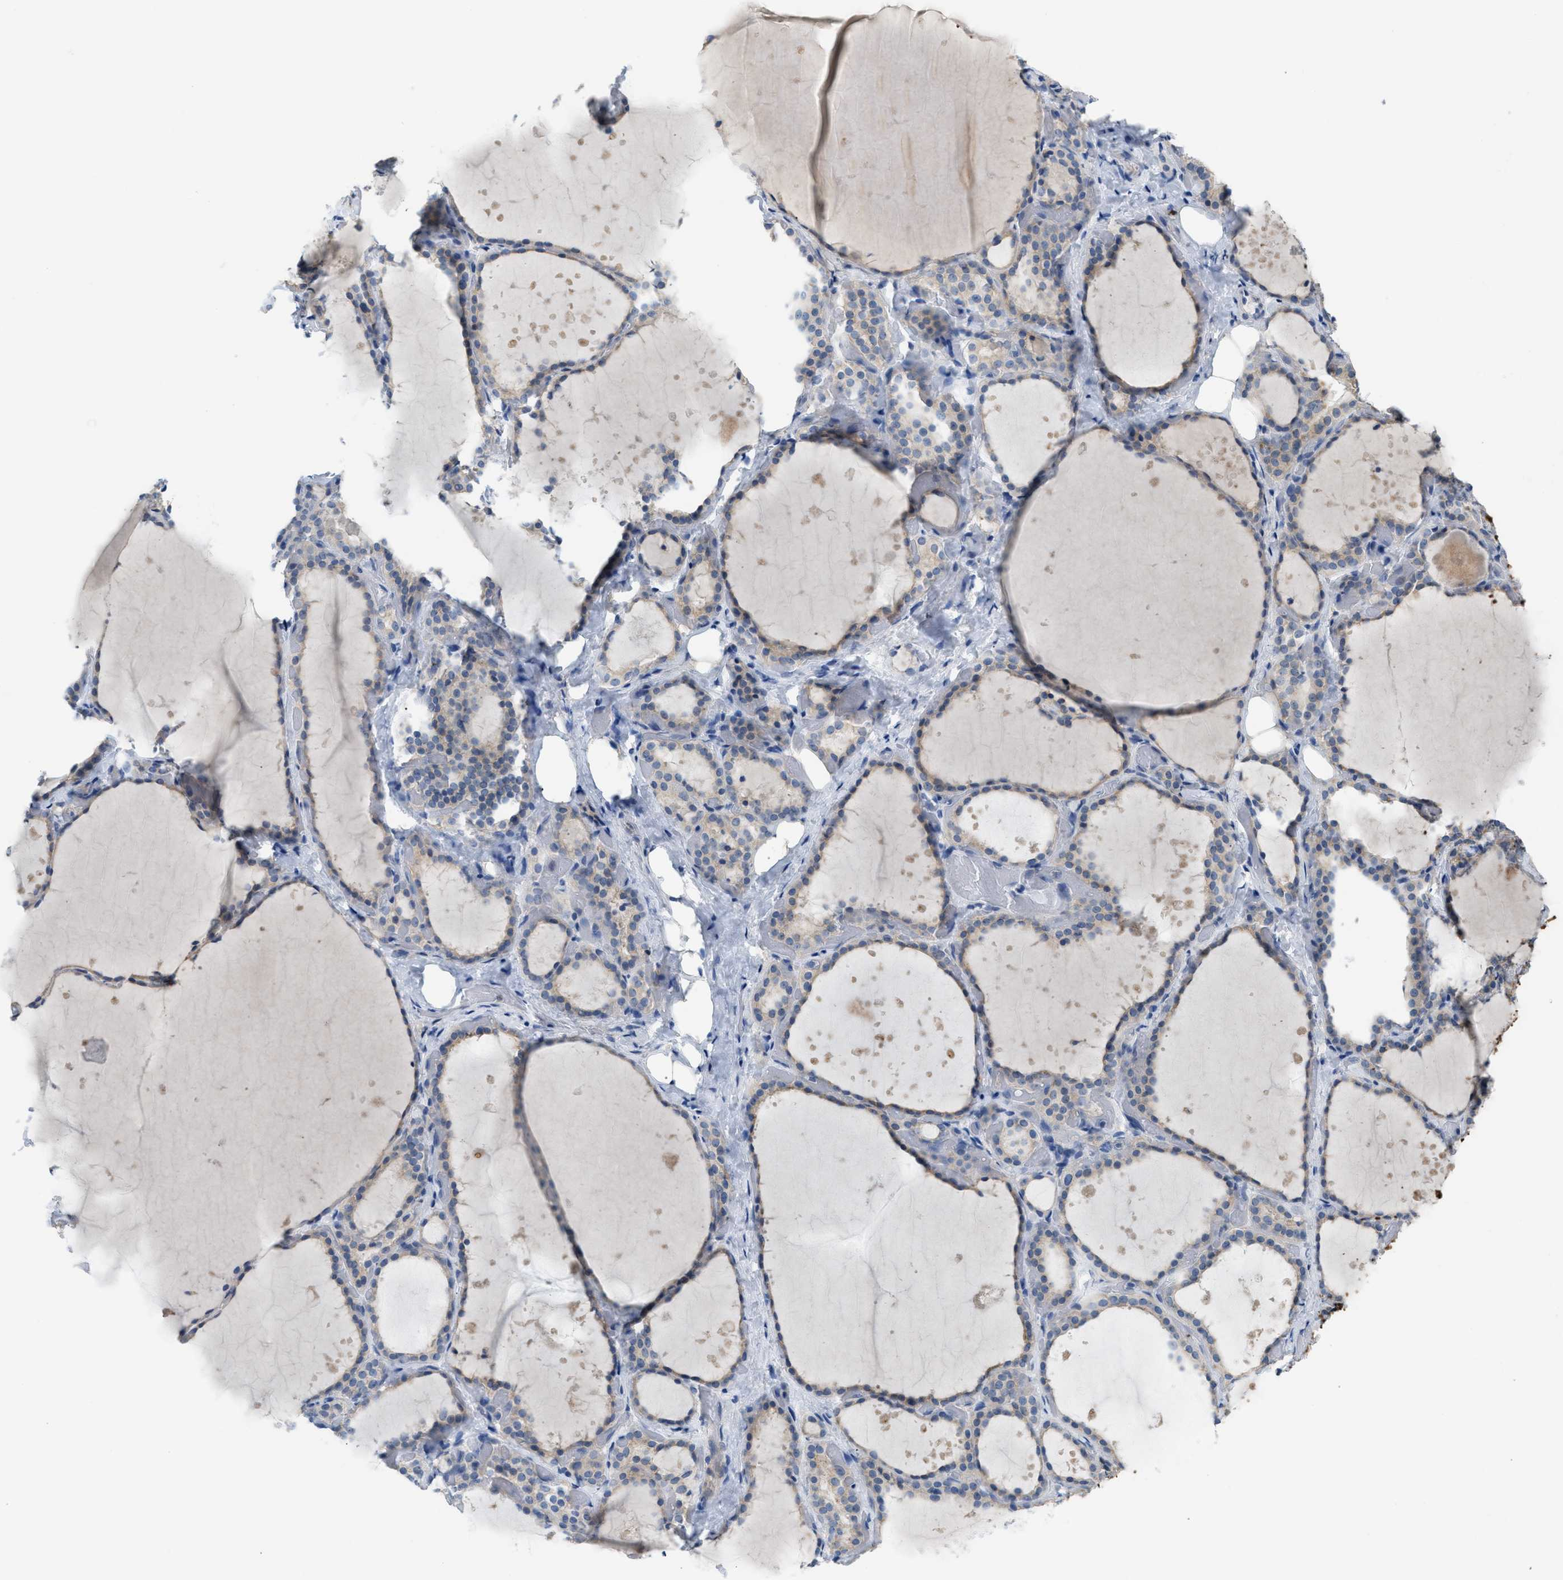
{"staining": {"intensity": "moderate", "quantity": "<25%", "location": "cytoplasmic/membranous"}, "tissue": "thyroid gland", "cell_type": "Glandular cells", "image_type": "normal", "snomed": [{"axis": "morphology", "description": "Normal tissue, NOS"}, {"axis": "topography", "description": "Thyroid gland"}], "caption": "Thyroid gland stained with a brown dye demonstrates moderate cytoplasmic/membranous positive positivity in about <25% of glandular cells.", "gene": "ERBB2", "patient": {"sex": "female", "age": 44}}